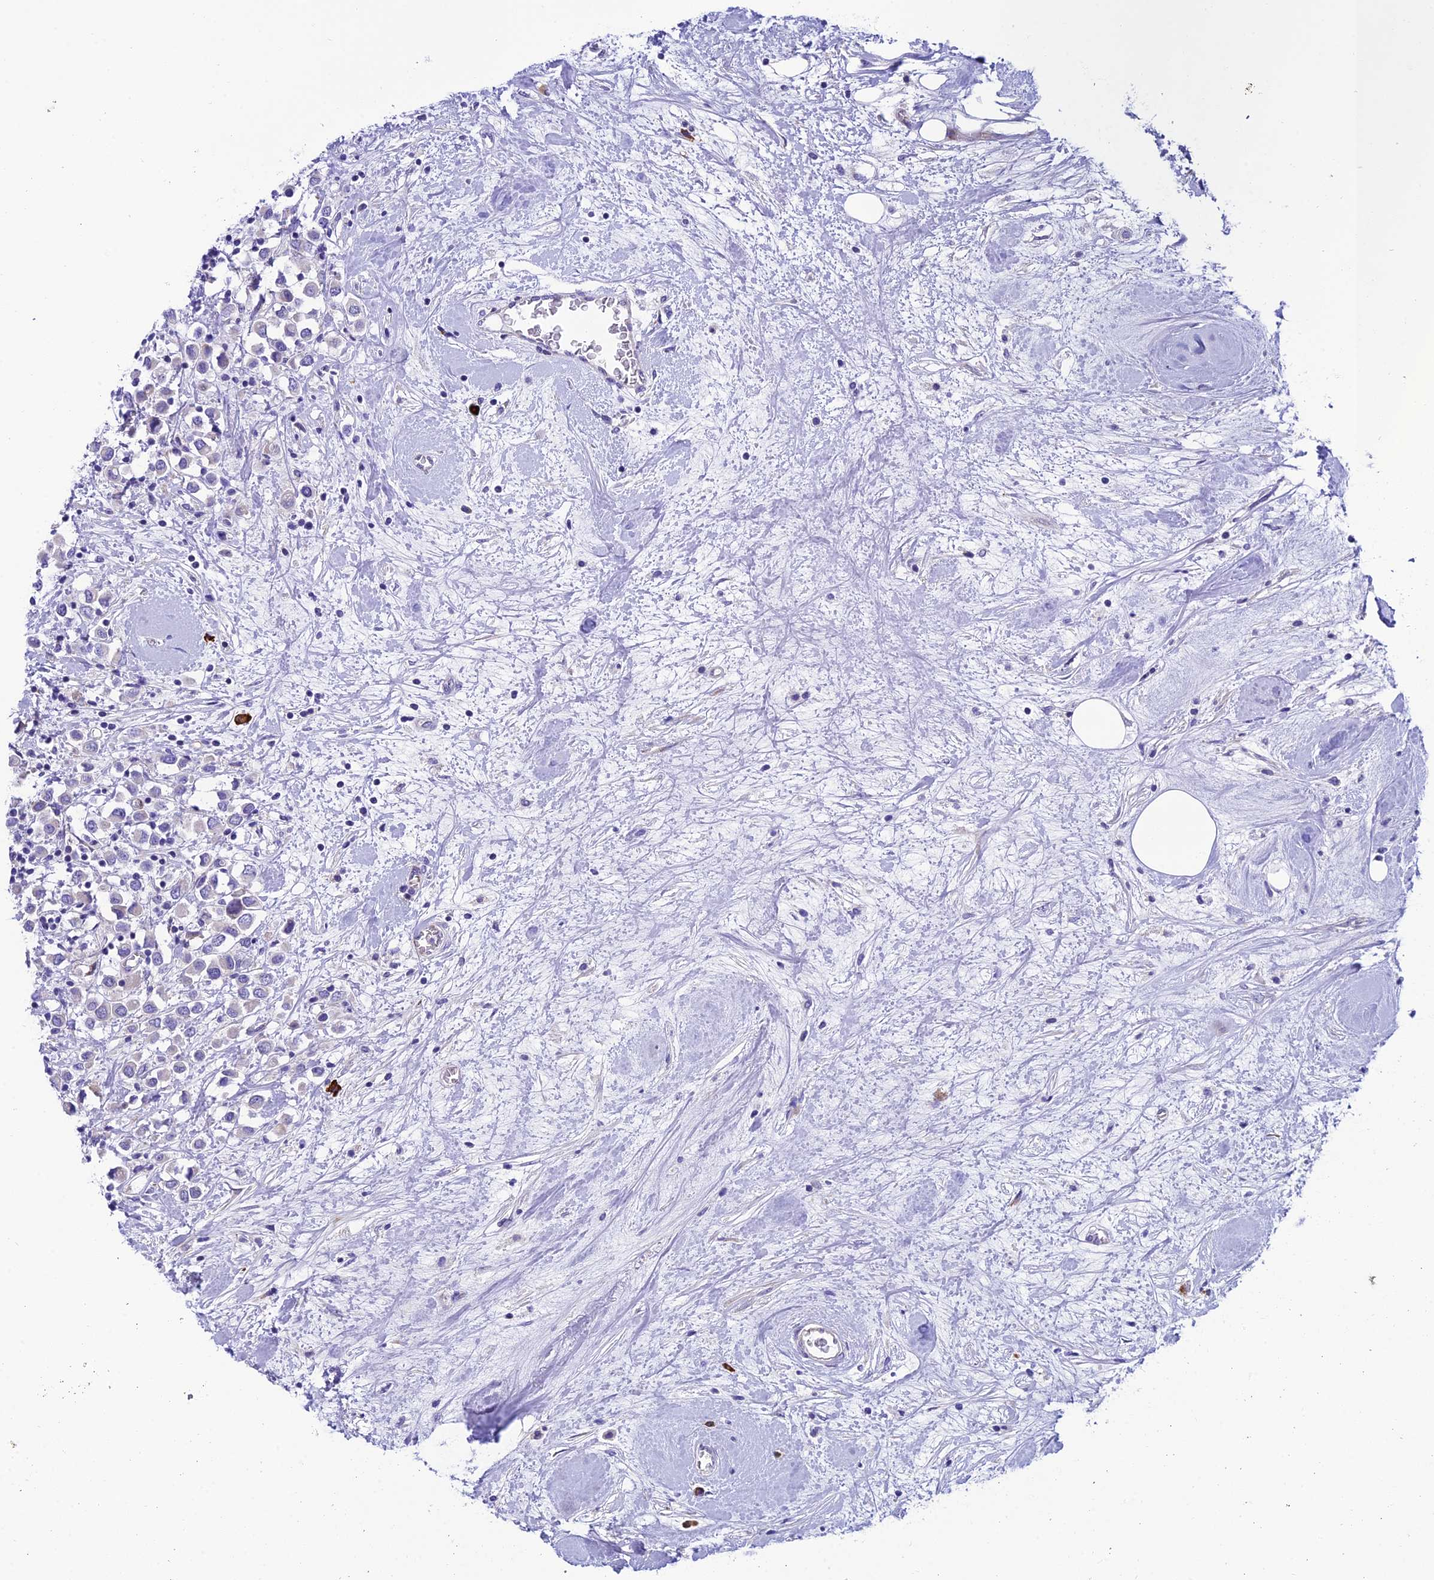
{"staining": {"intensity": "negative", "quantity": "none", "location": "none"}, "tissue": "breast cancer", "cell_type": "Tumor cells", "image_type": "cancer", "snomed": [{"axis": "morphology", "description": "Duct carcinoma"}, {"axis": "topography", "description": "Breast"}], "caption": "There is no significant staining in tumor cells of breast cancer (infiltrating ductal carcinoma).", "gene": "MACIR", "patient": {"sex": "female", "age": 61}}